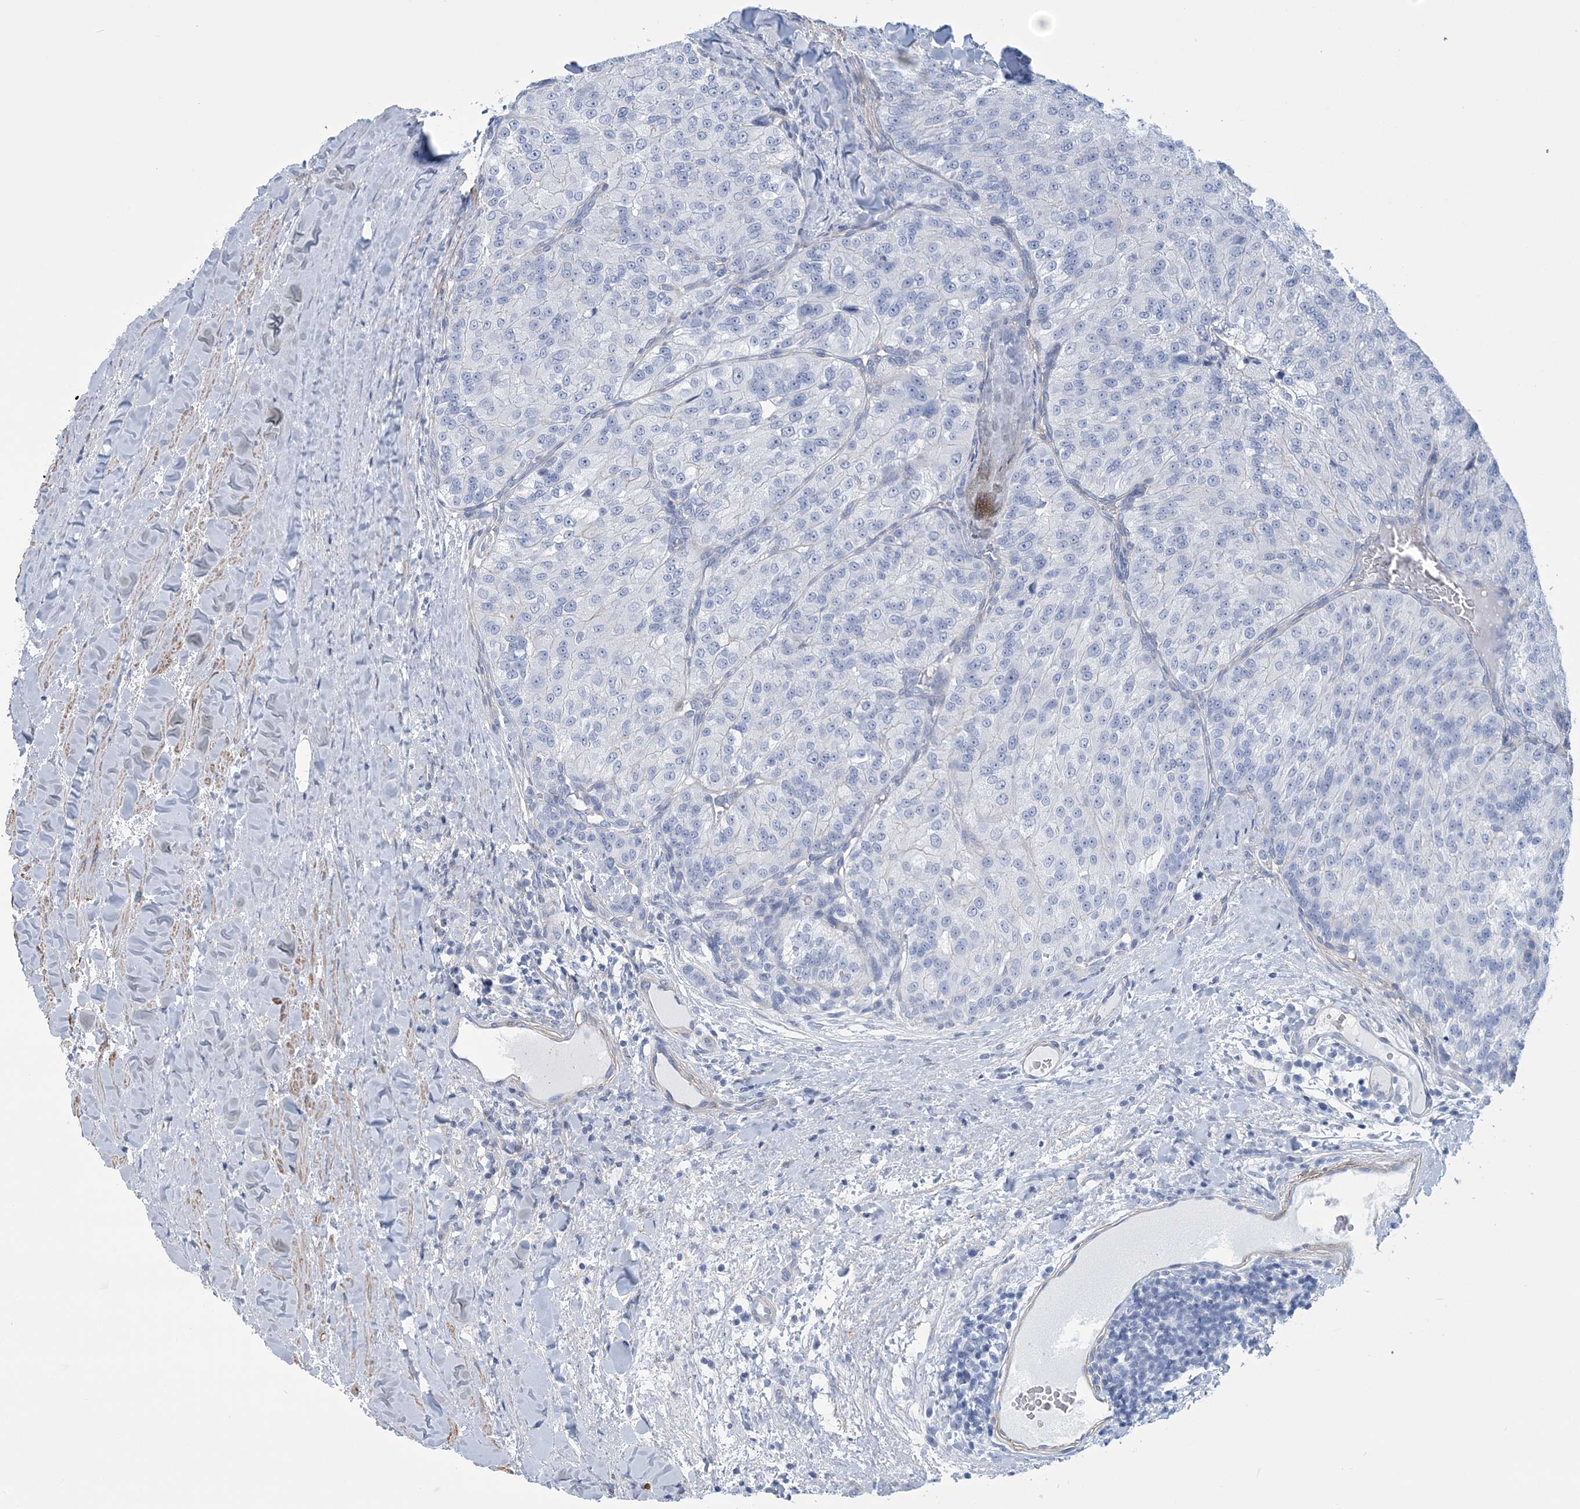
{"staining": {"intensity": "negative", "quantity": "none", "location": "none"}, "tissue": "renal cancer", "cell_type": "Tumor cells", "image_type": "cancer", "snomed": [{"axis": "morphology", "description": "Adenocarcinoma, NOS"}, {"axis": "topography", "description": "Kidney"}], "caption": "Adenocarcinoma (renal) stained for a protein using IHC reveals no positivity tumor cells.", "gene": "C11orf21", "patient": {"sex": "female", "age": 63}}